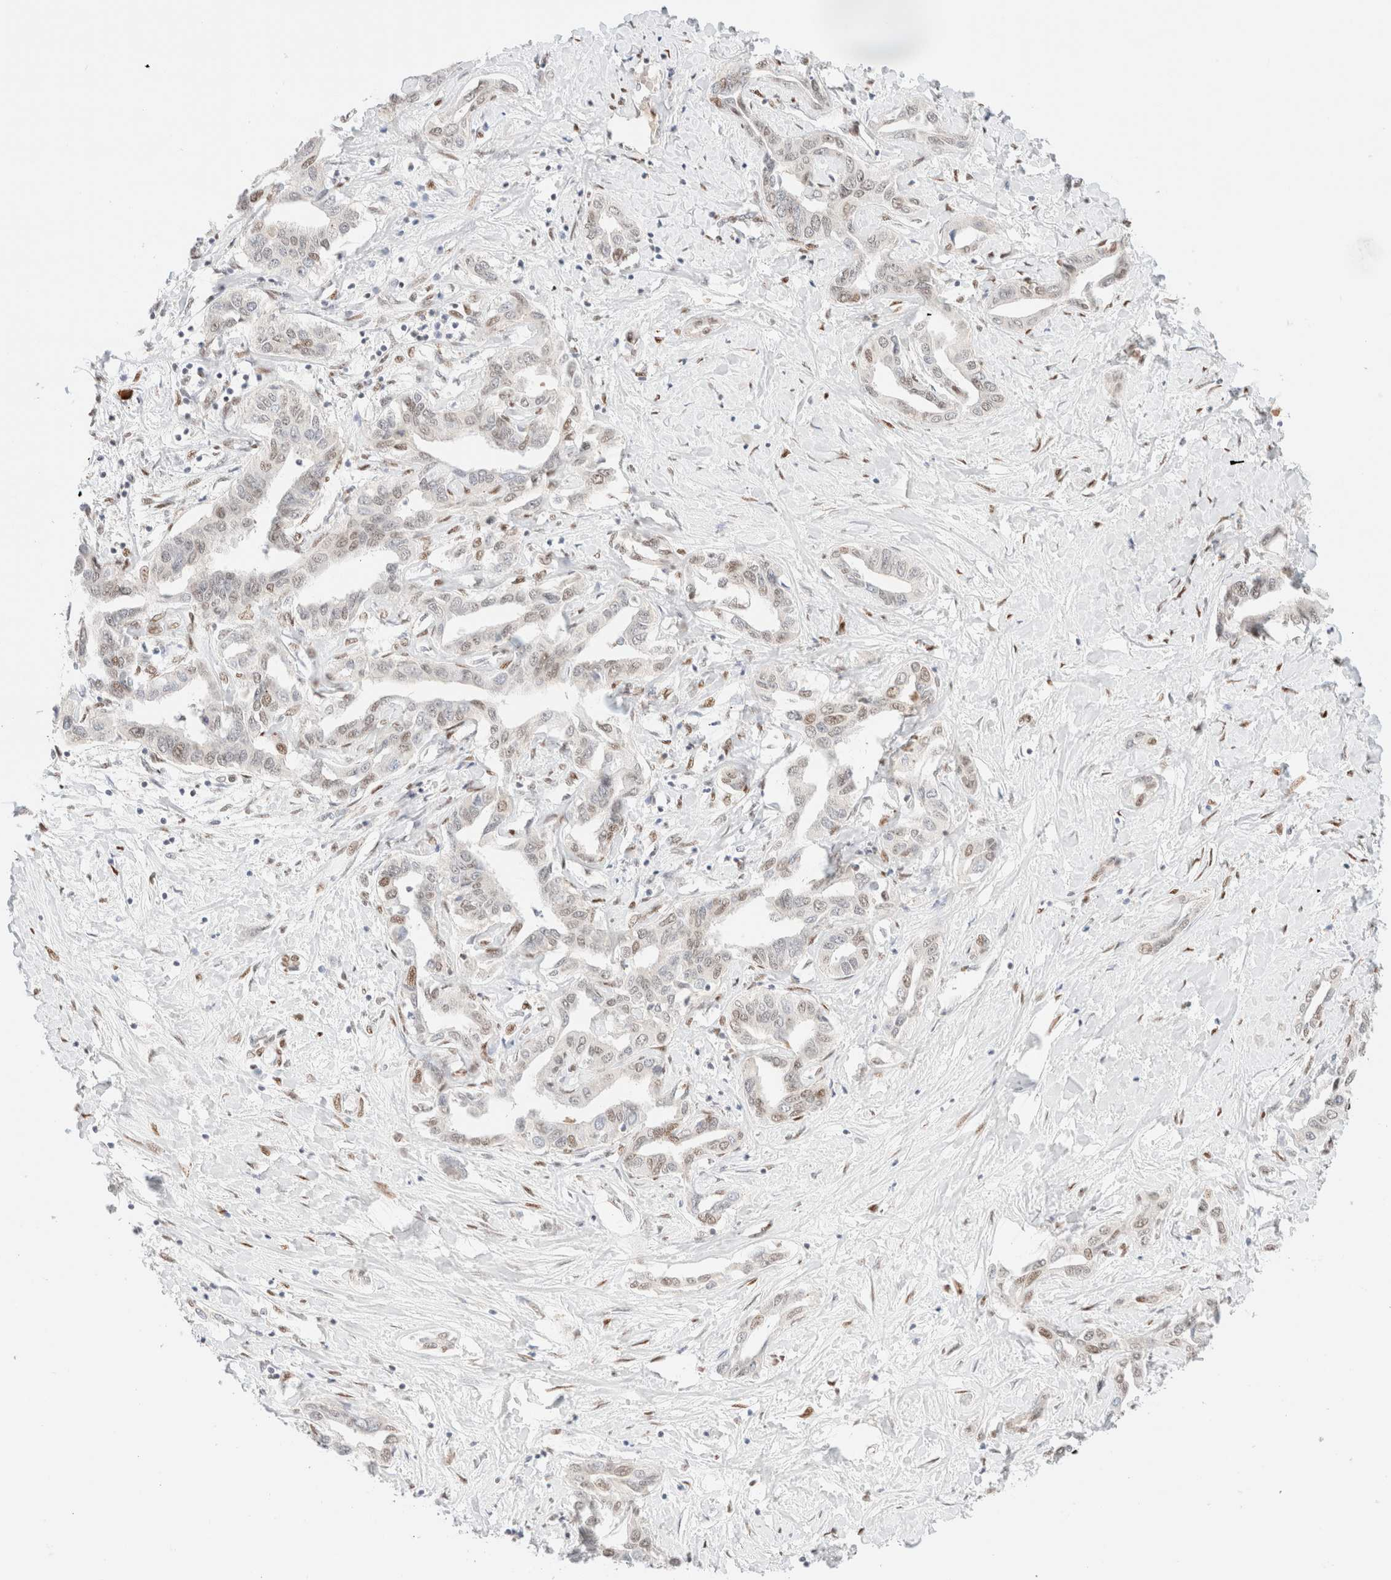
{"staining": {"intensity": "weak", "quantity": "<25%", "location": "nuclear"}, "tissue": "liver cancer", "cell_type": "Tumor cells", "image_type": "cancer", "snomed": [{"axis": "morphology", "description": "Cholangiocarcinoma"}, {"axis": "topography", "description": "Liver"}], "caption": "This is a micrograph of IHC staining of liver cancer, which shows no positivity in tumor cells.", "gene": "CIC", "patient": {"sex": "male", "age": 59}}